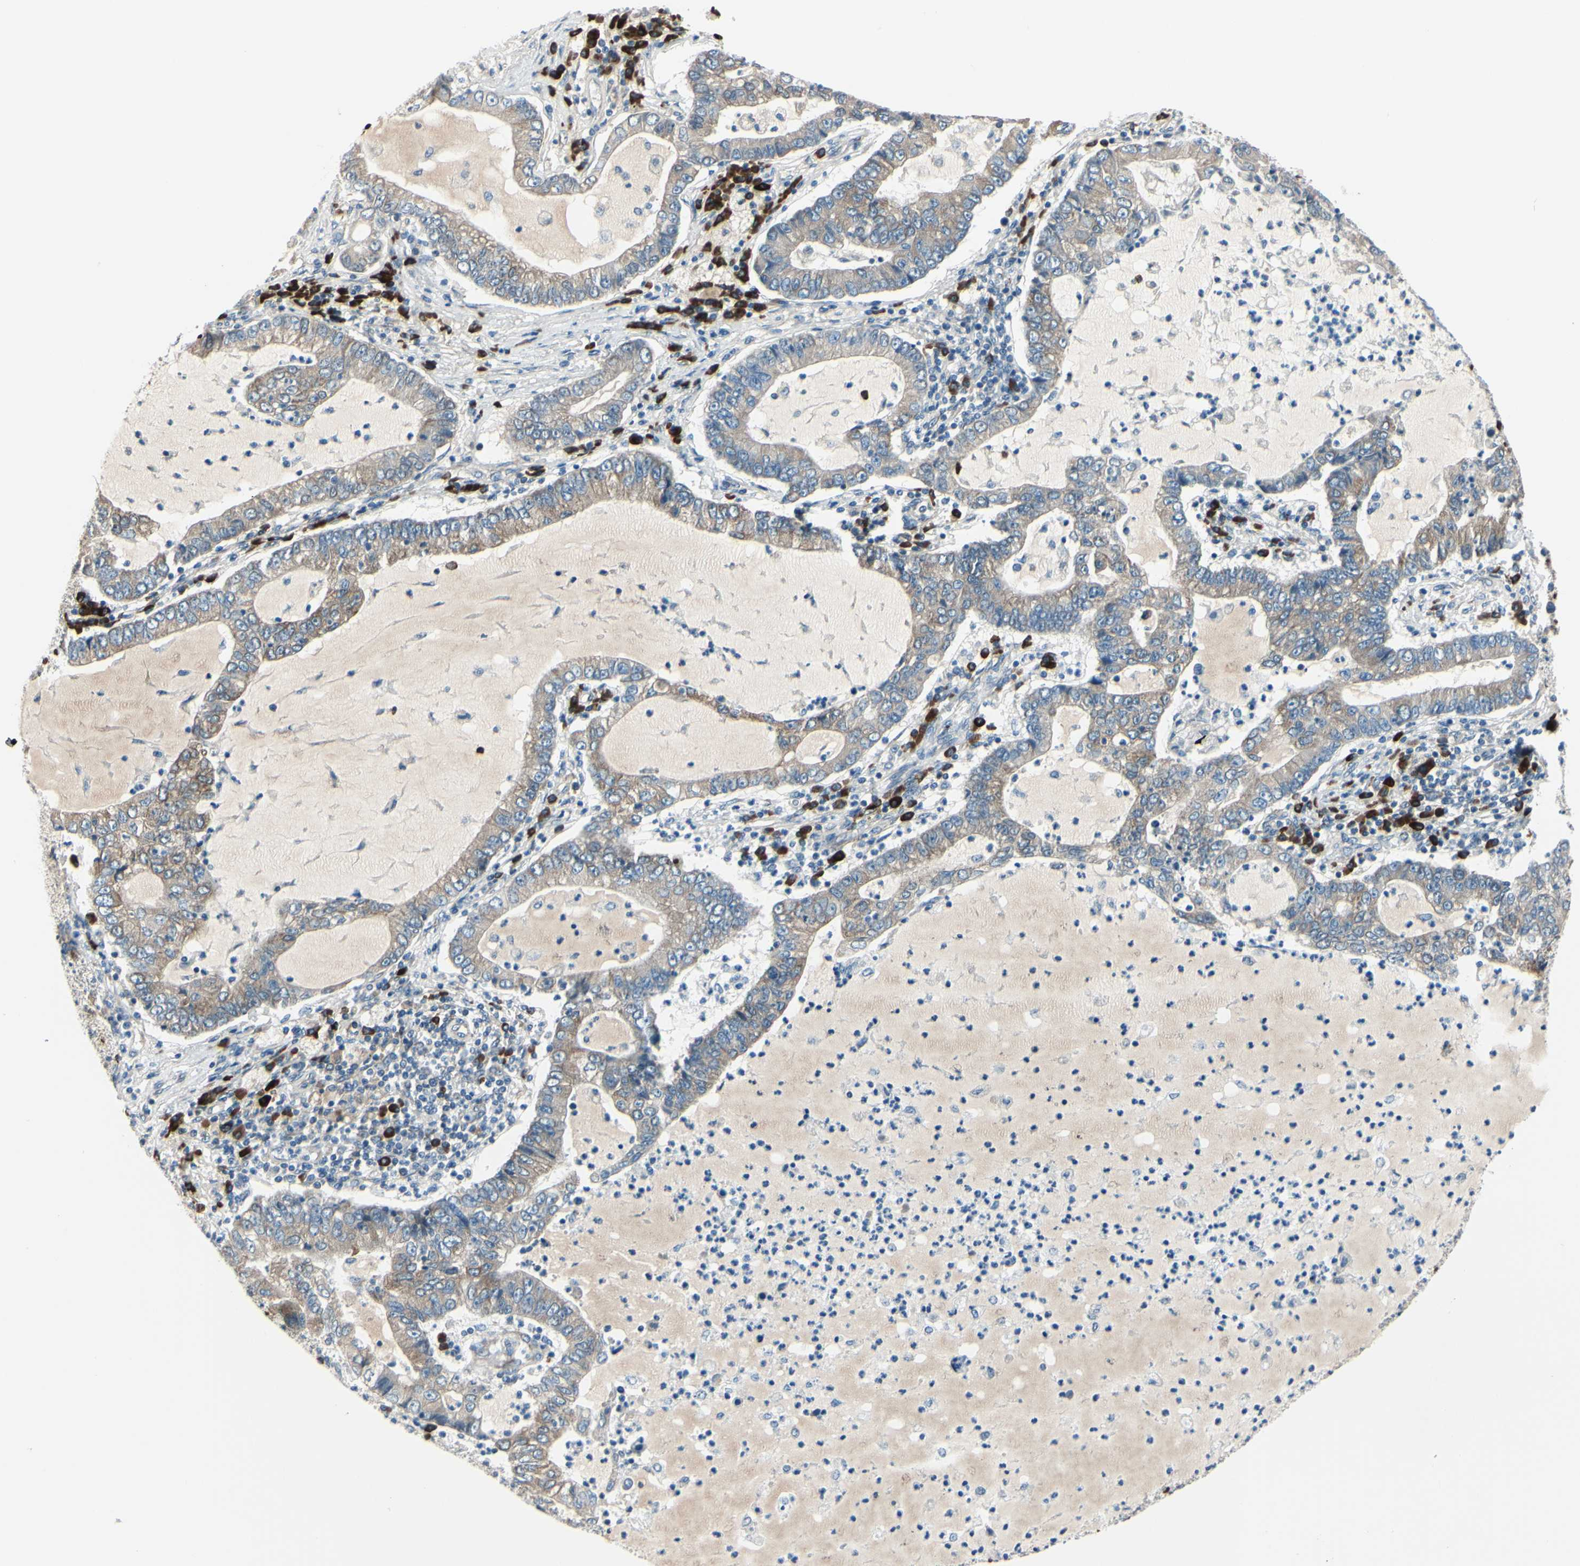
{"staining": {"intensity": "weak", "quantity": ">75%", "location": "cytoplasmic/membranous"}, "tissue": "lung cancer", "cell_type": "Tumor cells", "image_type": "cancer", "snomed": [{"axis": "morphology", "description": "Adenocarcinoma, NOS"}, {"axis": "topography", "description": "Lung"}], "caption": "IHC image of neoplastic tissue: human lung cancer stained using immunohistochemistry (IHC) displays low levels of weak protein expression localized specifically in the cytoplasmic/membranous of tumor cells, appearing as a cytoplasmic/membranous brown color.", "gene": "SELENOS", "patient": {"sex": "female", "age": 51}}